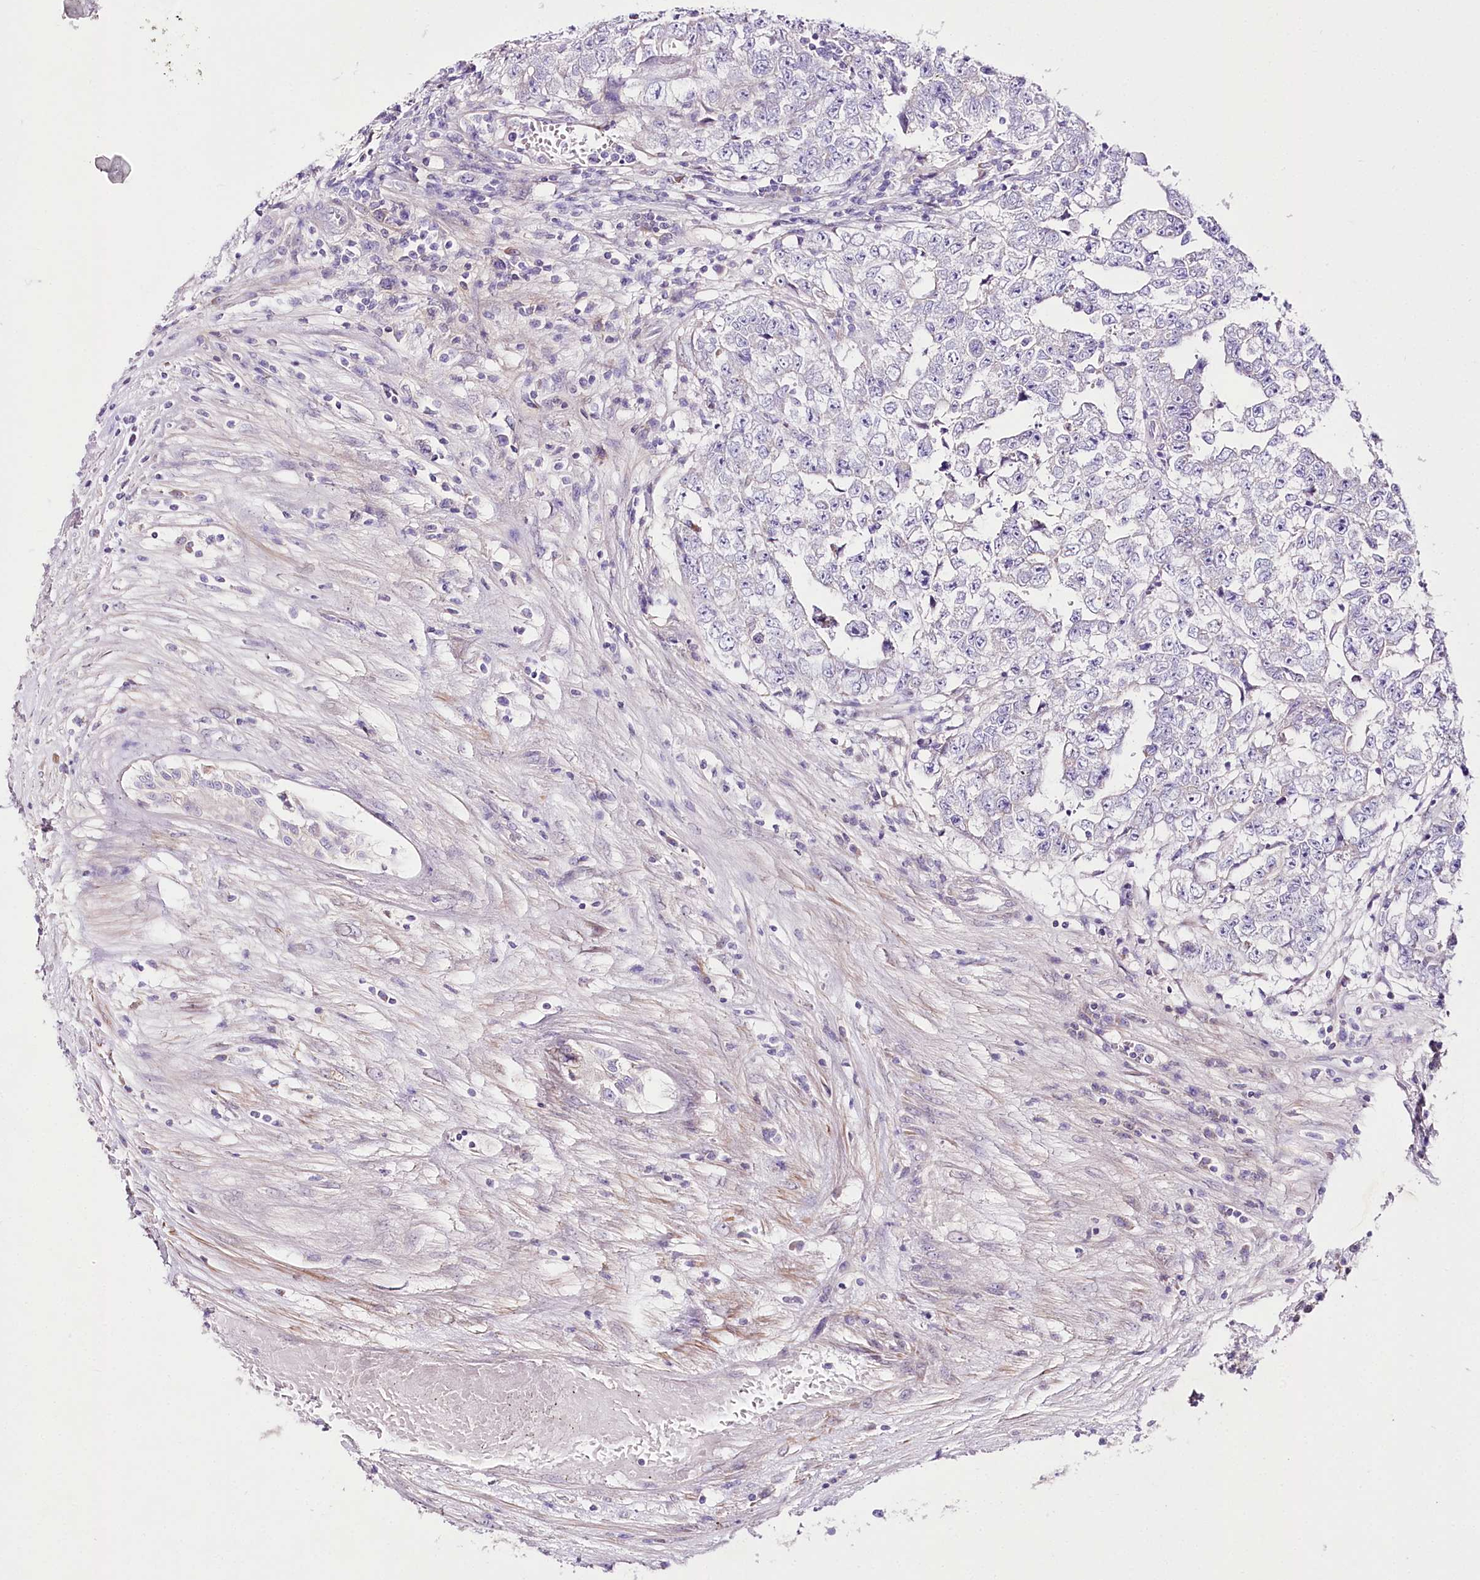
{"staining": {"intensity": "negative", "quantity": "none", "location": "none"}, "tissue": "testis cancer", "cell_type": "Tumor cells", "image_type": "cancer", "snomed": [{"axis": "morphology", "description": "Carcinoma, Embryonal, NOS"}, {"axis": "topography", "description": "Testis"}], "caption": "IHC histopathology image of neoplastic tissue: embryonal carcinoma (testis) stained with DAB (3,3'-diaminobenzidine) shows no significant protein expression in tumor cells.", "gene": "LRRC14B", "patient": {"sex": "male", "age": 25}}